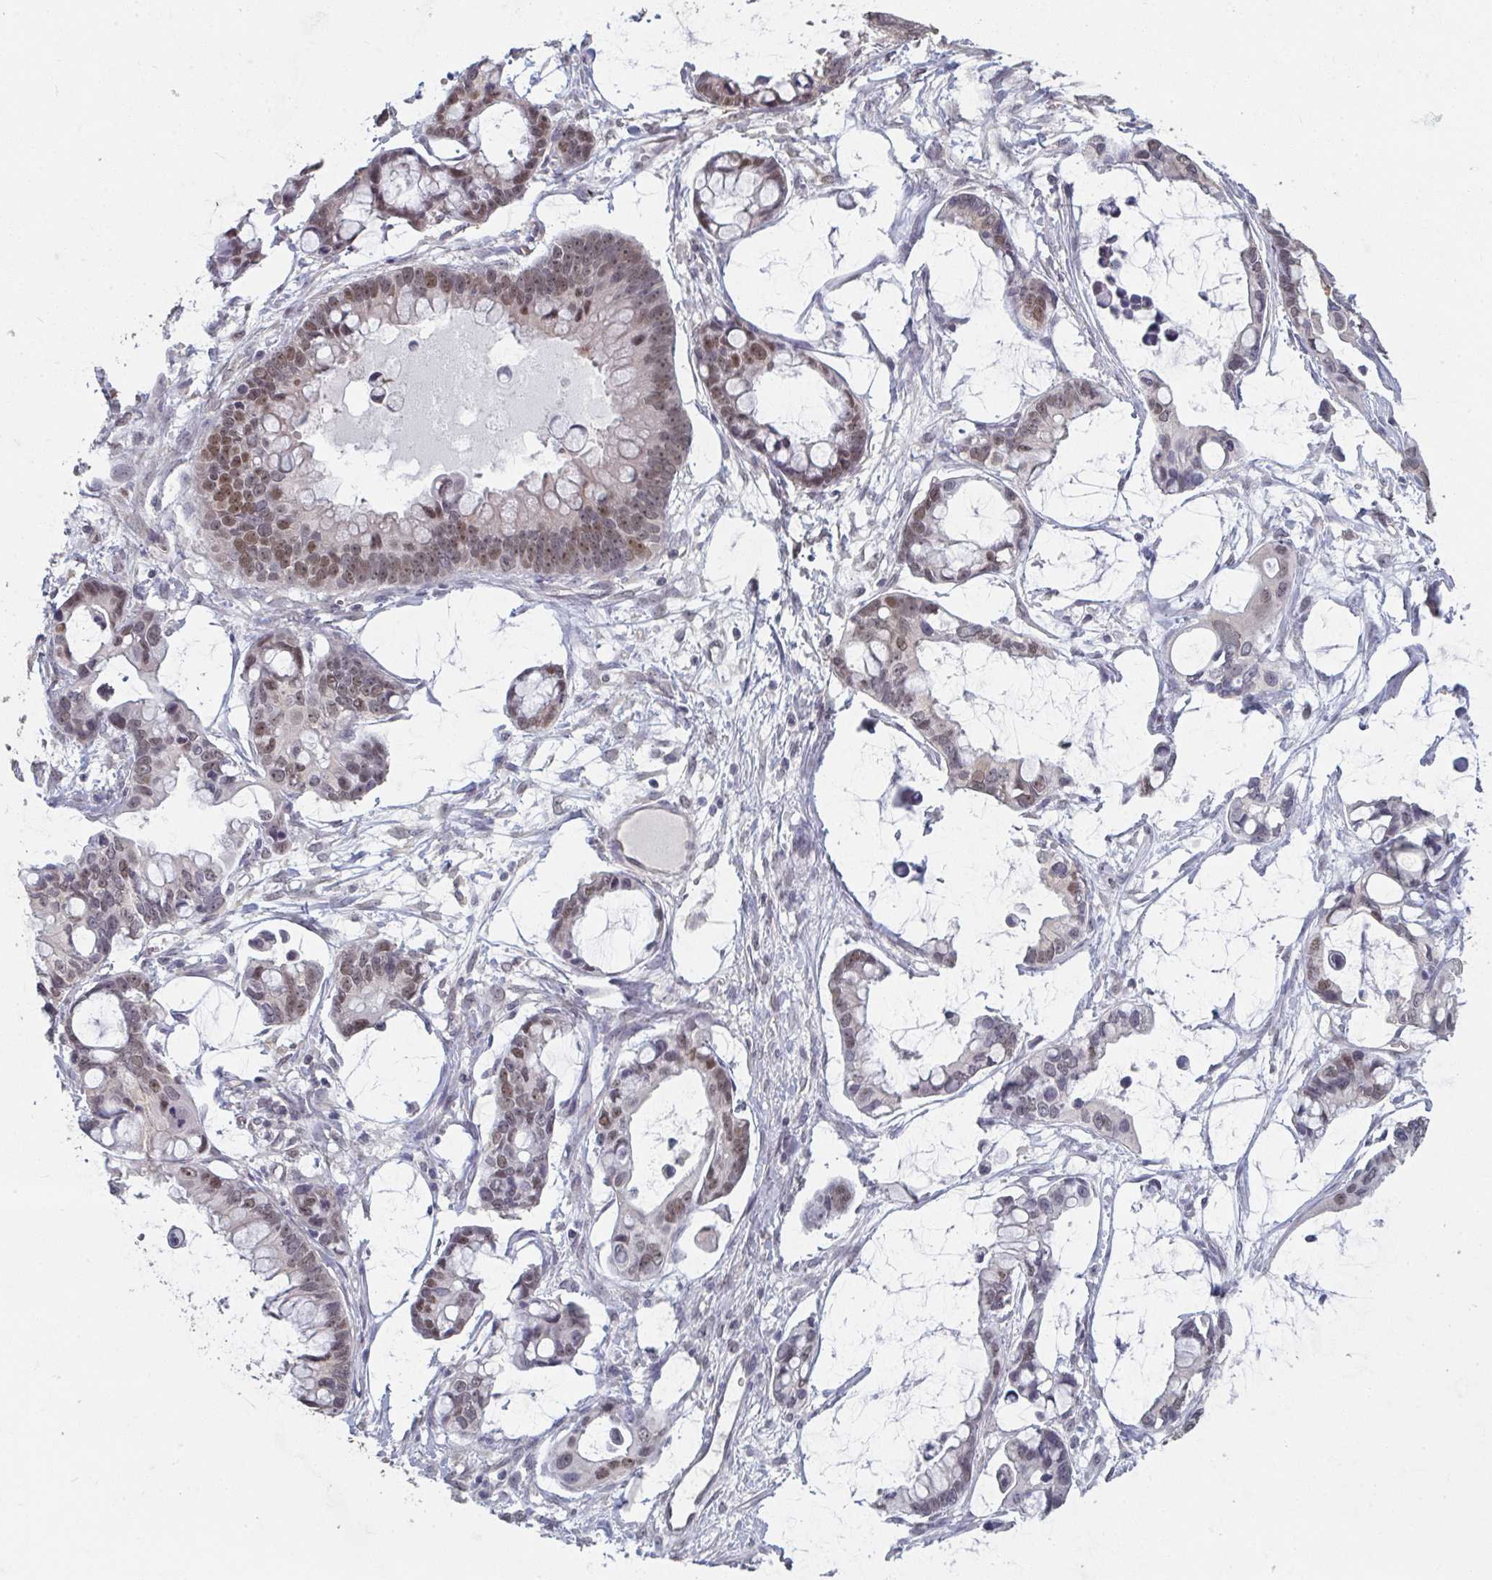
{"staining": {"intensity": "moderate", "quantity": "<25%", "location": "nuclear"}, "tissue": "ovarian cancer", "cell_type": "Tumor cells", "image_type": "cancer", "snomed": [{"axis": "morphology", "description": "Cystadenocarcinoma, mucinous, NOS"}, {"axis": "topography", "description": "Ovary"}], "caption": "A high-resolution image shows immunohistochemistry (IHC) staining of ovarian mucinous cystadenocarcinoma, which reveals moderate nuclear expression in about <25% of tumor cells. The staining was performed using DAB (3,3'-diaminobenzidine), with brown indicating positive protein expression. Nuclei are stained blue with hematoxylin.", "gene": "LIX1", "patient": {"sex": "female", "age": 63}}